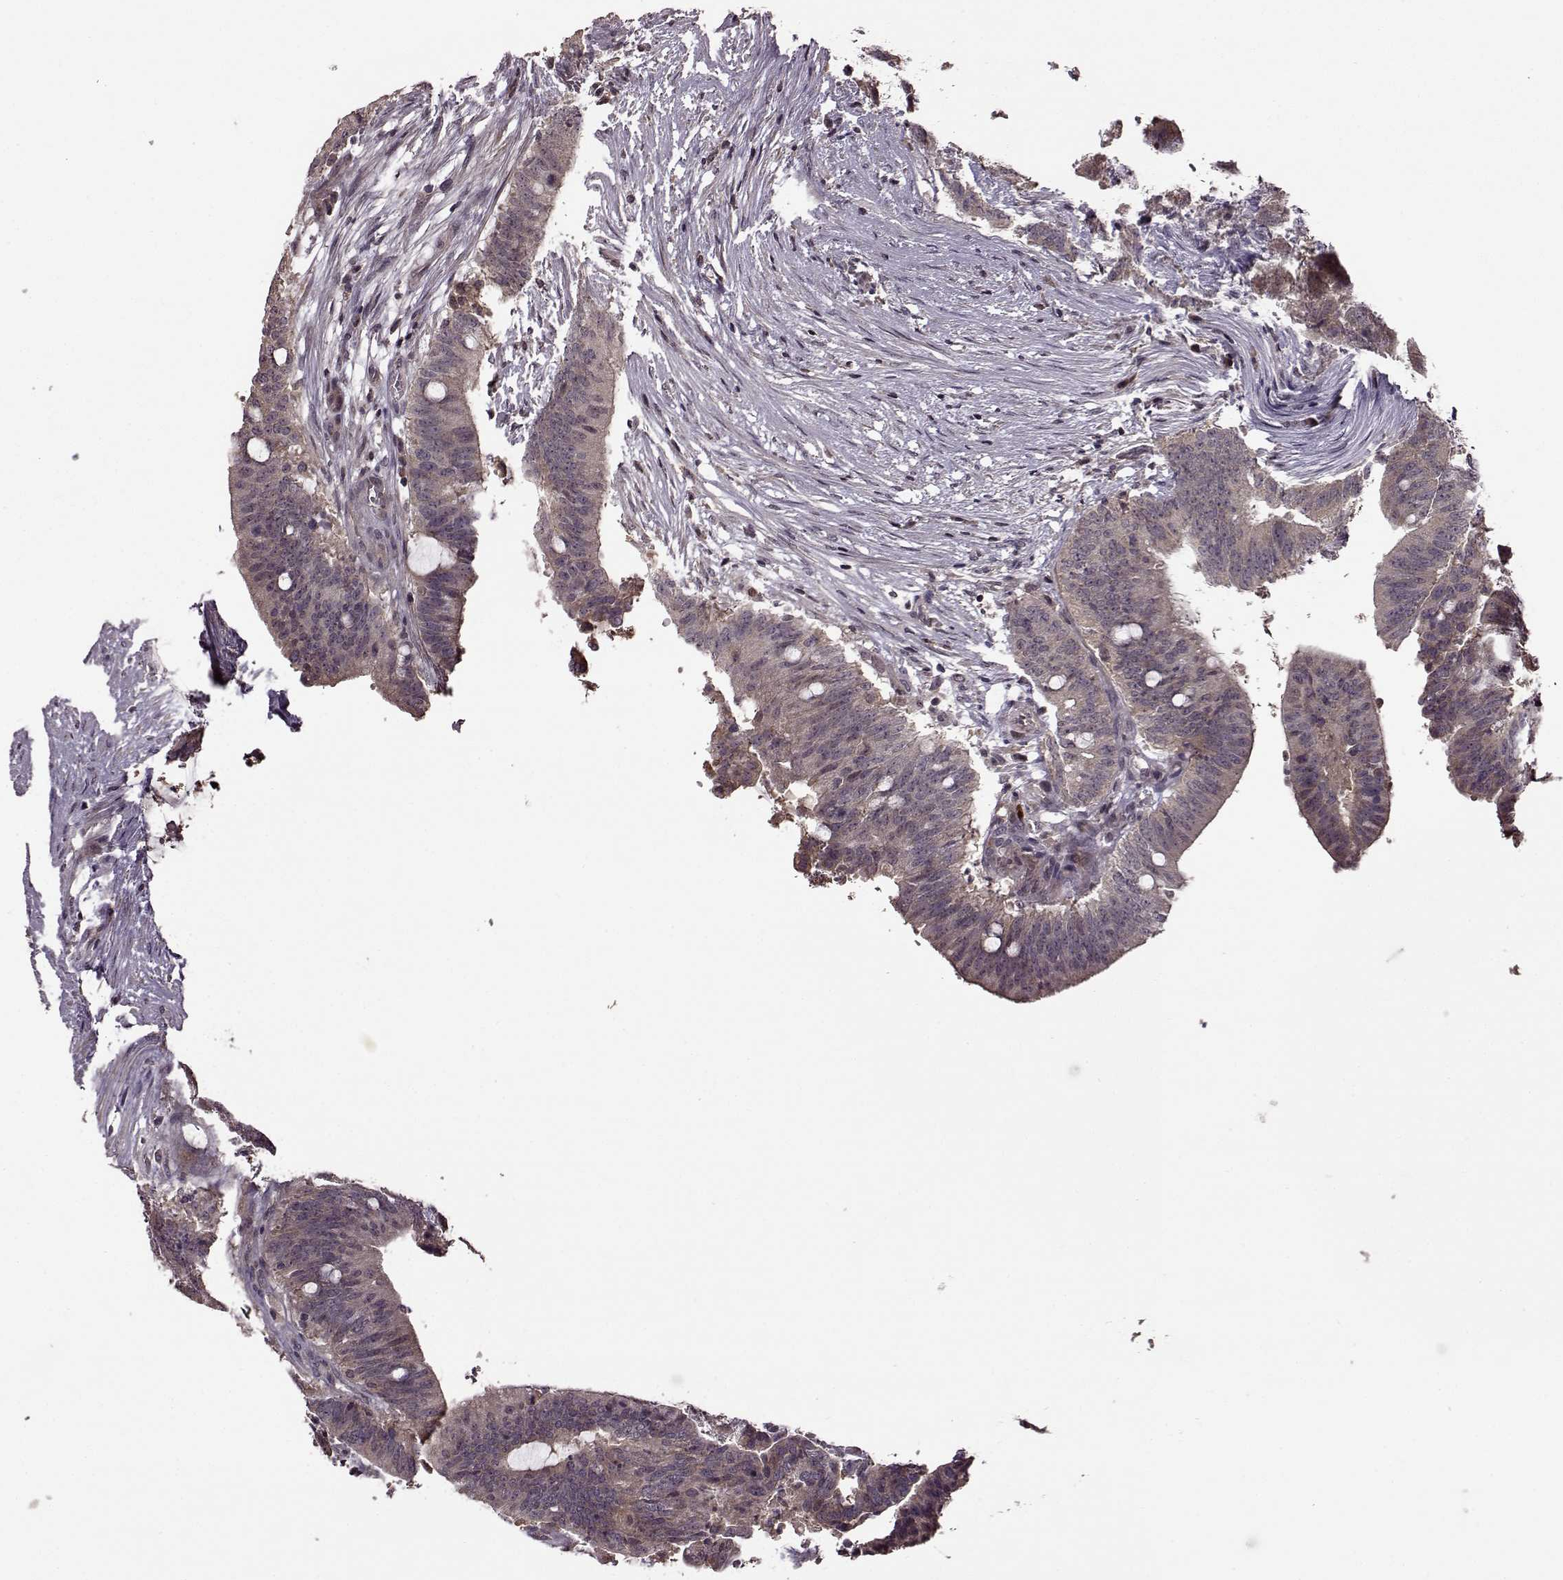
{"staining": {"intensity": "weak", "quantity": "<25%", "location": "cytoplasmic/membranous"}, "tissue": "colorectal cancer", "cell_type": "Tumor cells", "image_type": "cancer", "snomed": [{"axis": "morphology", "description": "Adenocarcinoma, NOS"}, {"axis": "topography", "description": "Colon"}], "caption": "High magnification brightfield microscopy of colorectal cancer (adenocarcinoma) stained with DAB (3,3'-diaminobenzidine) (brown) and counterstained with hematoxylin (blue): tumor cells show no significant positivity. (DAB (3,3'-diaminobenzidine) immunohistochemistry (IHC), high magnification).", "gene": "MAIP1", "patient": {"sex": "female", "age": 43}}